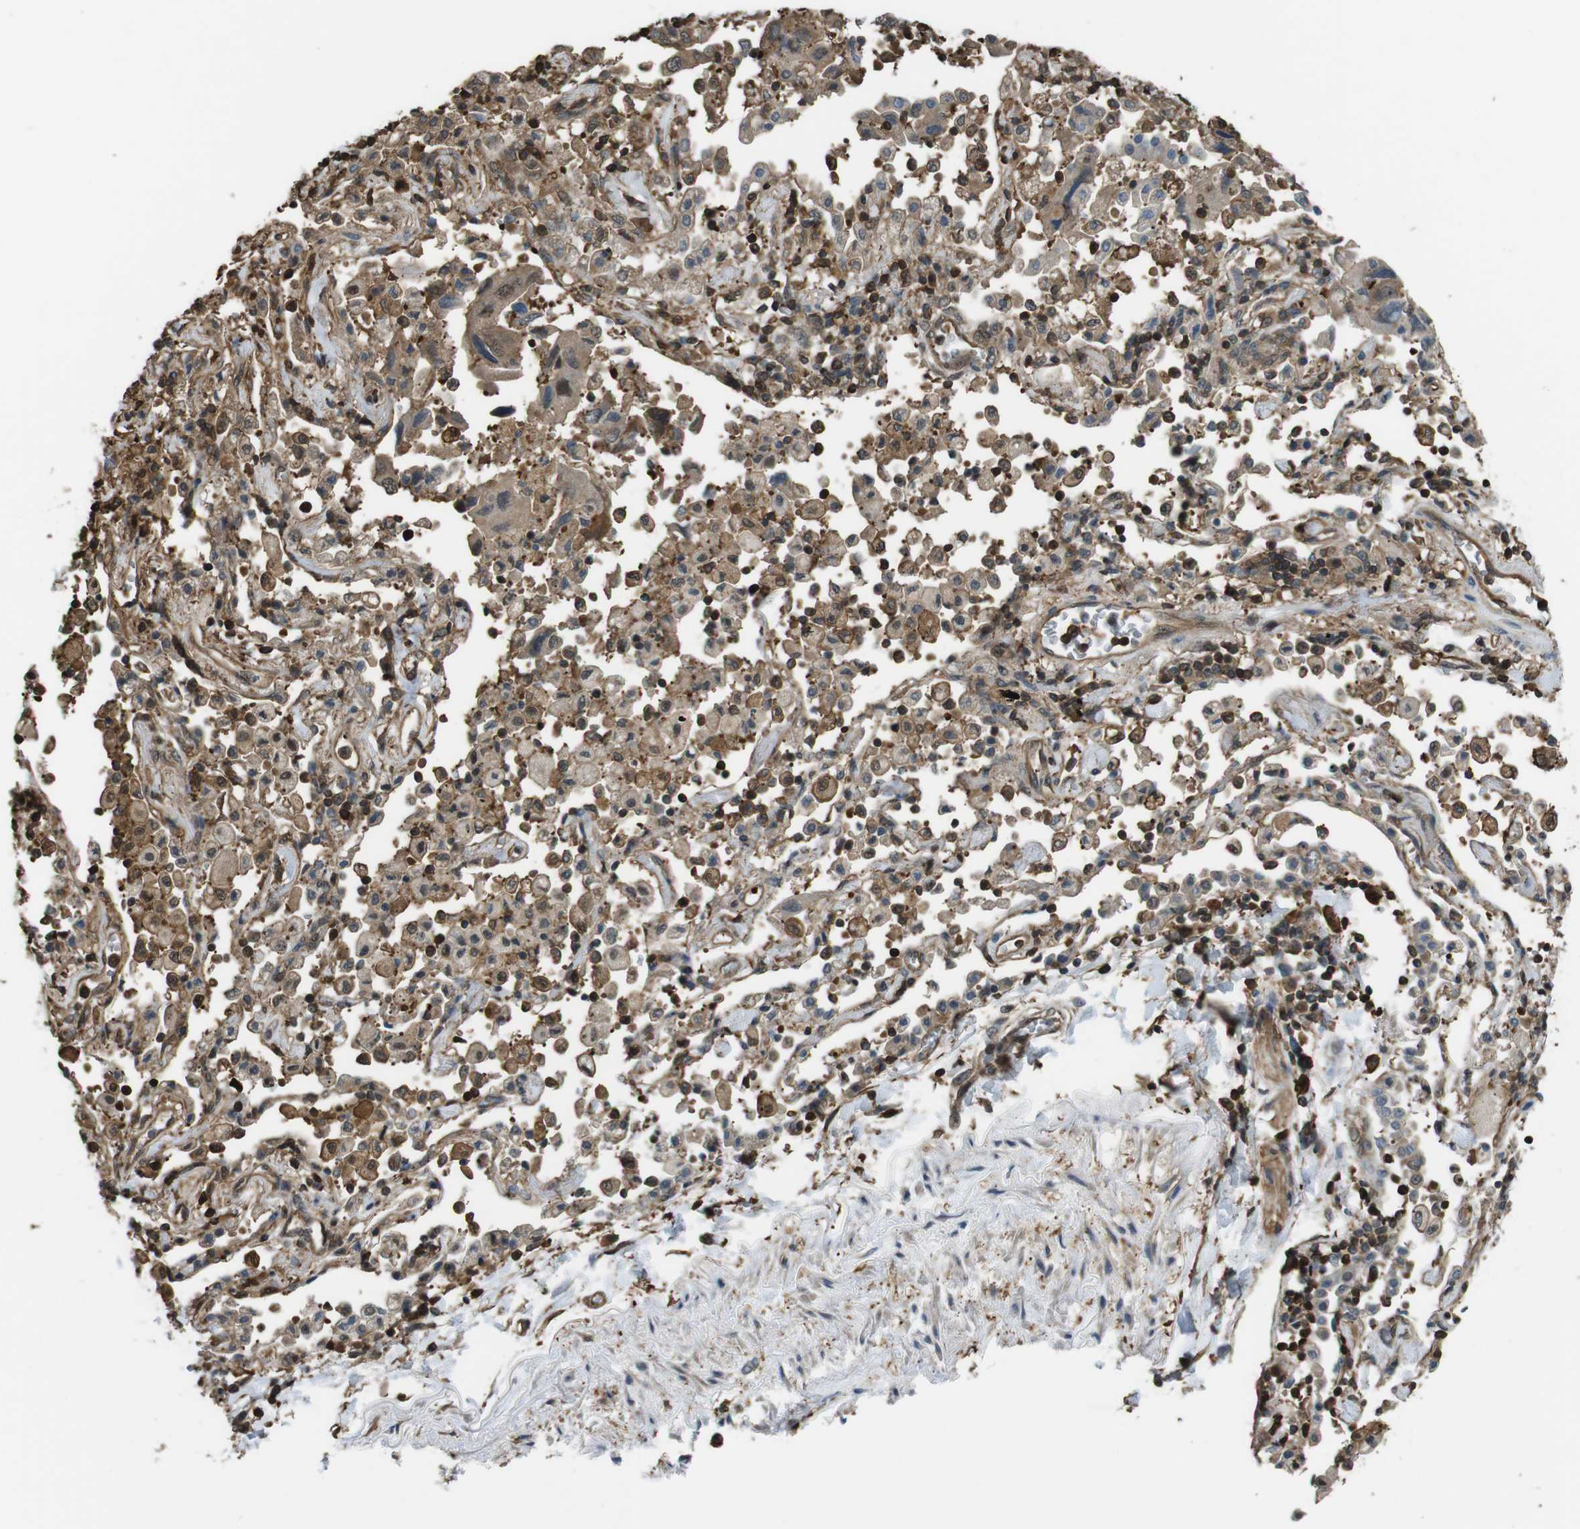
{"staining": {"intensity": "moderate", "quantity": ">75%", "location": "cytoplasmic/membranous"}, "tissue": "lung cancer", "cell_type": "Tumor cells", "image_type": "cancer", "snomed": [{"axis": "morphology", "description": "Adenocarcinoma, NOS"}, {"axis": "topography", "description": "Lung"}], "caption": "Immunohistochemistry (DAB) staining of lung cancer exhibits moderate cytoplasmic/membranous protein expression in approximately >75% of tumor cells. The staining was performed using DAB (3,3'-diaminobenzidine), with brown indicating positive protein expression. Nuclei are stained blue with hematoxylin.", "gene": "ARHGDIA", "patient": {"sex": "female", "age": 65}}